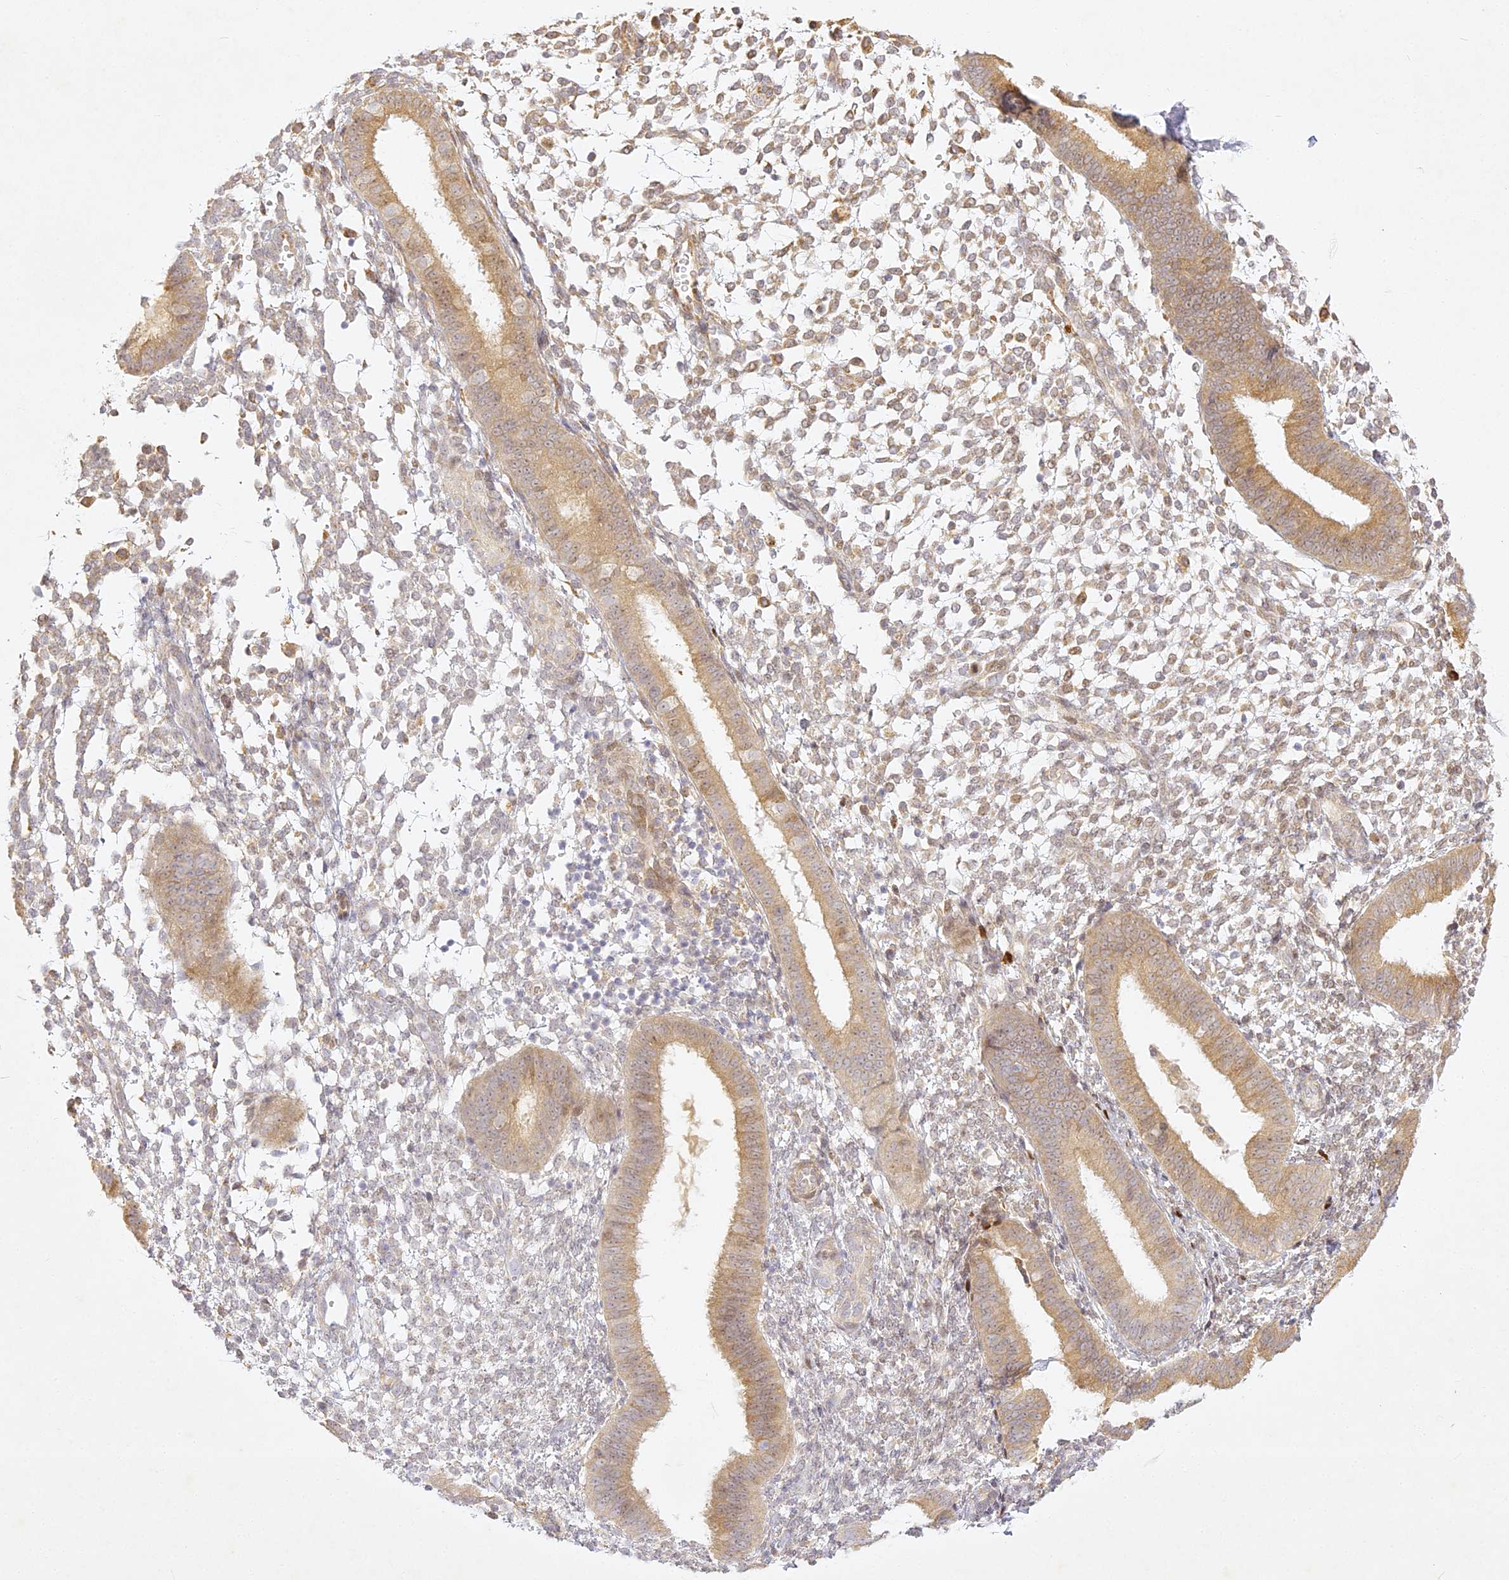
{"staining": {"intensity": "moderate", "quantity": "25%-75%", "location": "cytoplasmic/membranous"}, "tissue": "endometrium", "cell_type": "Cells in endometrial stroma", "image_type": "normal", "snomed": [{"axis": "morphology", "description": "Normal tissue, NOS"}, {"axis": "topography", "description": "Uterus"}, {"axis": "topography", "description": "Endometrium"}], "caption": "The histopathology image reveals immunohistochemical staining of normal endometrium. There is moderate cytoplasmic/membranous staining is present in approximately 25%-75% of cells in endometrial stroma.", "gene": "SLC30A5", "patient": {"sex": "female", "age": 48}}